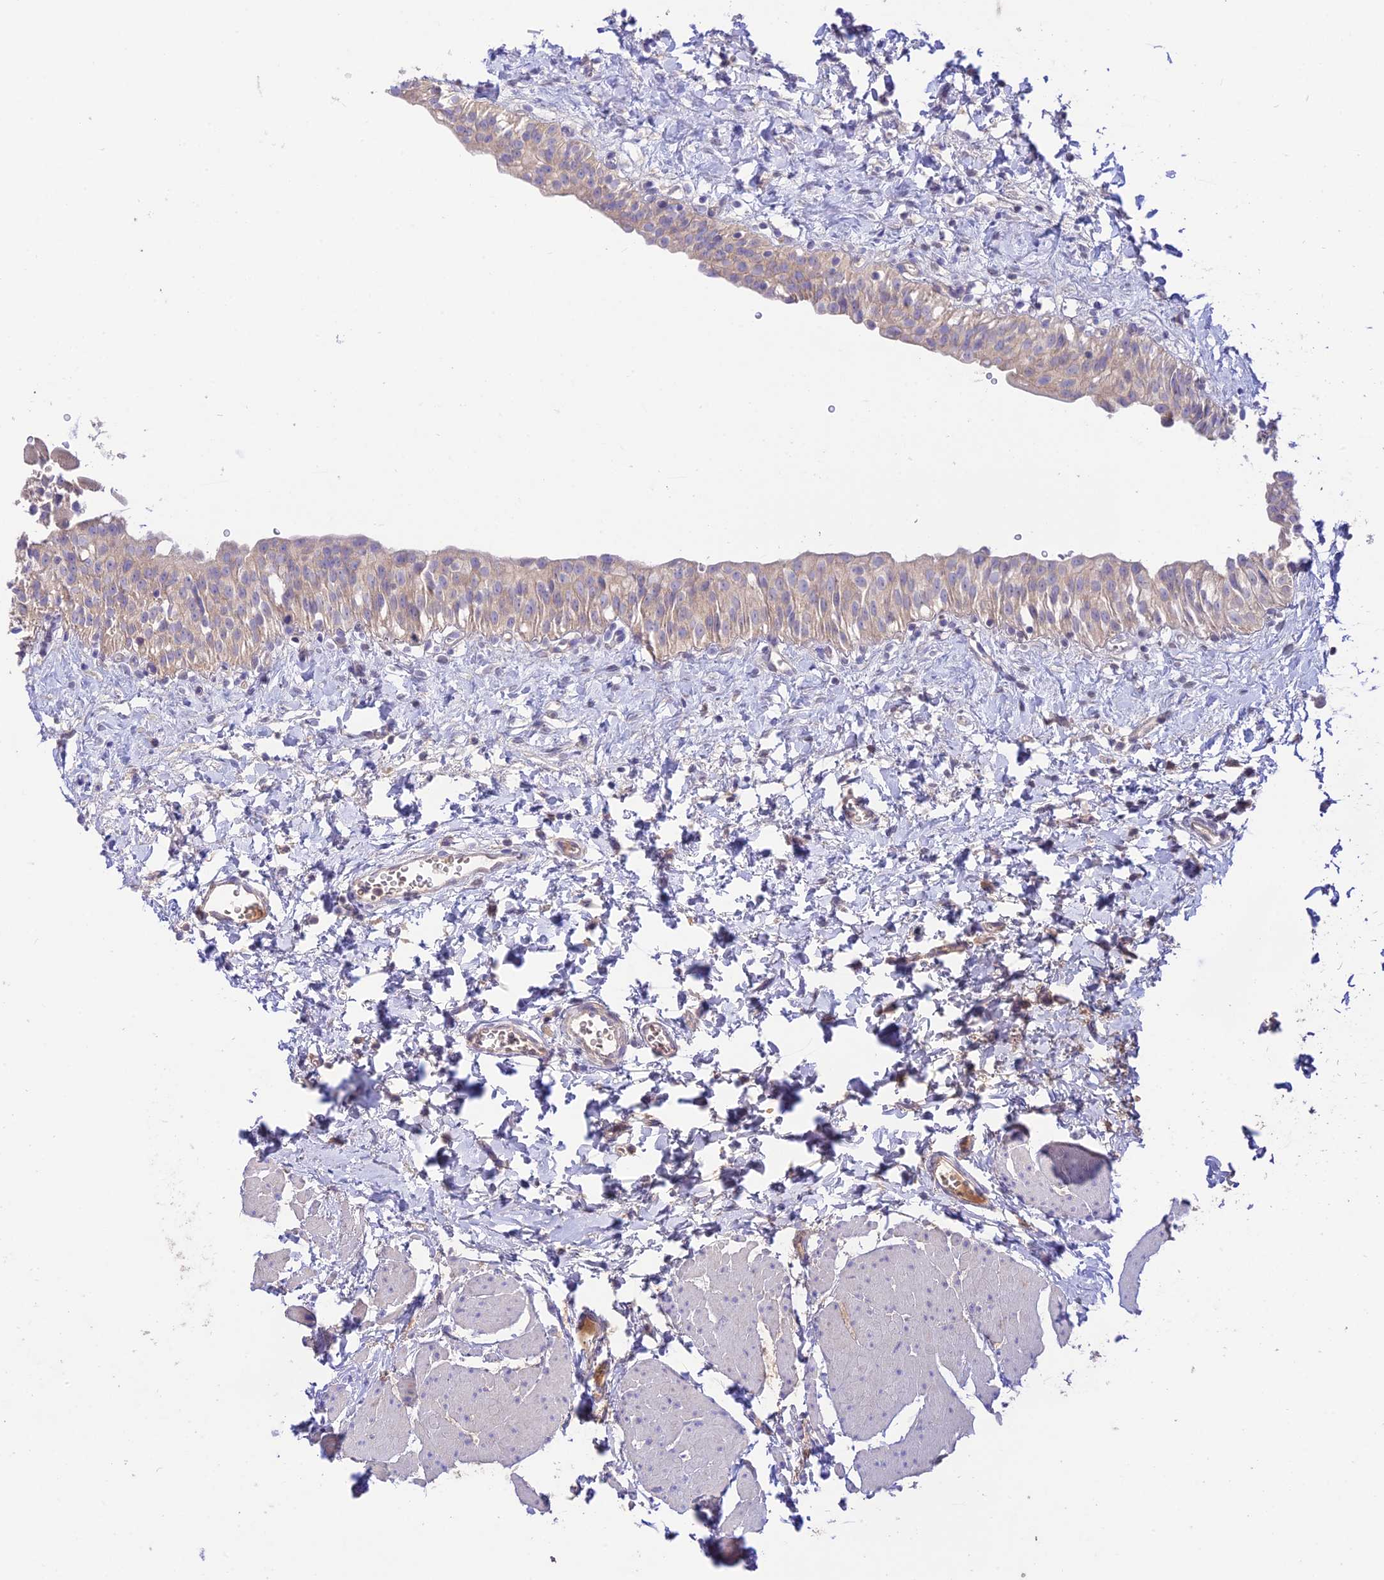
{"staining": {"intensity": "weak", "quantity": "25%-75%", "location": "cytoplasmic/membranous"}, "tissue": "urinary bladder", "cell_type": "Urothelial cells", "image_type": "normal", "snomed": [{"axis": "morphology", "description": "Normal tissue, NOS"}, {"axis": "topography", "description": "Urinary bladder"}], "caption": "IHC histopathology image of benign urinary bladder: human urinary bladder stained using immunohistochemistry exhibits low levels of weak protein expression localized specifically in the cytoplasmic/membranous of urothelial cells, appearing as a cytoplasmic/membranous brown color.", "gene": "NLRP9", "patient": {"sex": "male", "age": 51}}